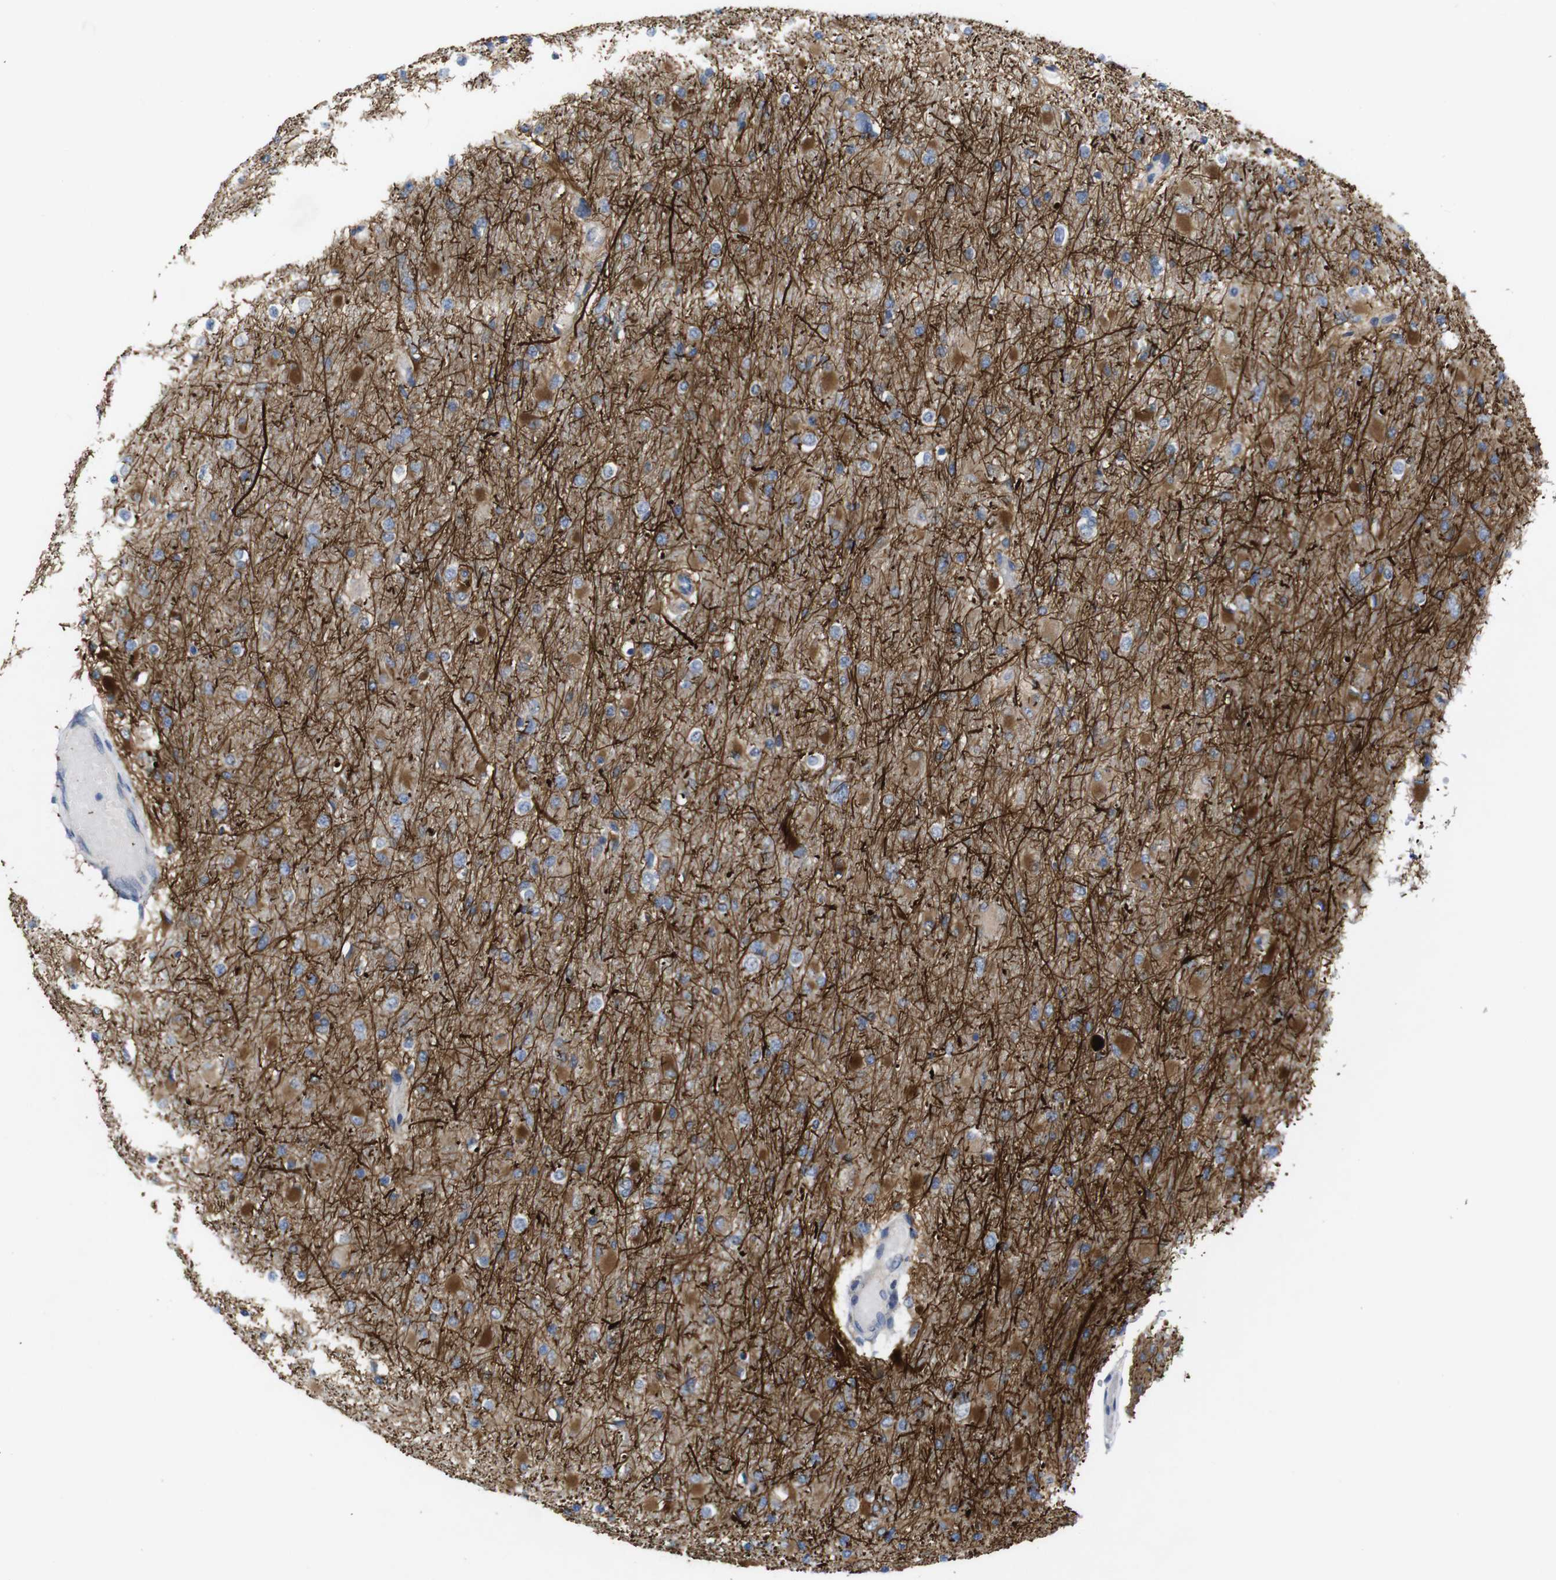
{"staining": {"intensity": "moderate", "quantity": "25%-75%", "location": "cytoplasmic/membranous"}, "tissue": "glioma", "cell_type": "Tumor cells", "image_type": "cancer", "snomed": [{"axis": "morphology", "description": "Glioma, malignant, High grade"}, {"axis": "topography", "description": "Cerebral cortex"}], "caption": "DAB (3,3'-diaminobenzidine) immunohistochemical staining of human malignant high-grade glioma displays moderate cytoplasmic/membranous protein expression in approximately 25%-75% of tumor cells.", "gene": "KIDINS220", "patient": {"sex": "female", "age": 36}}